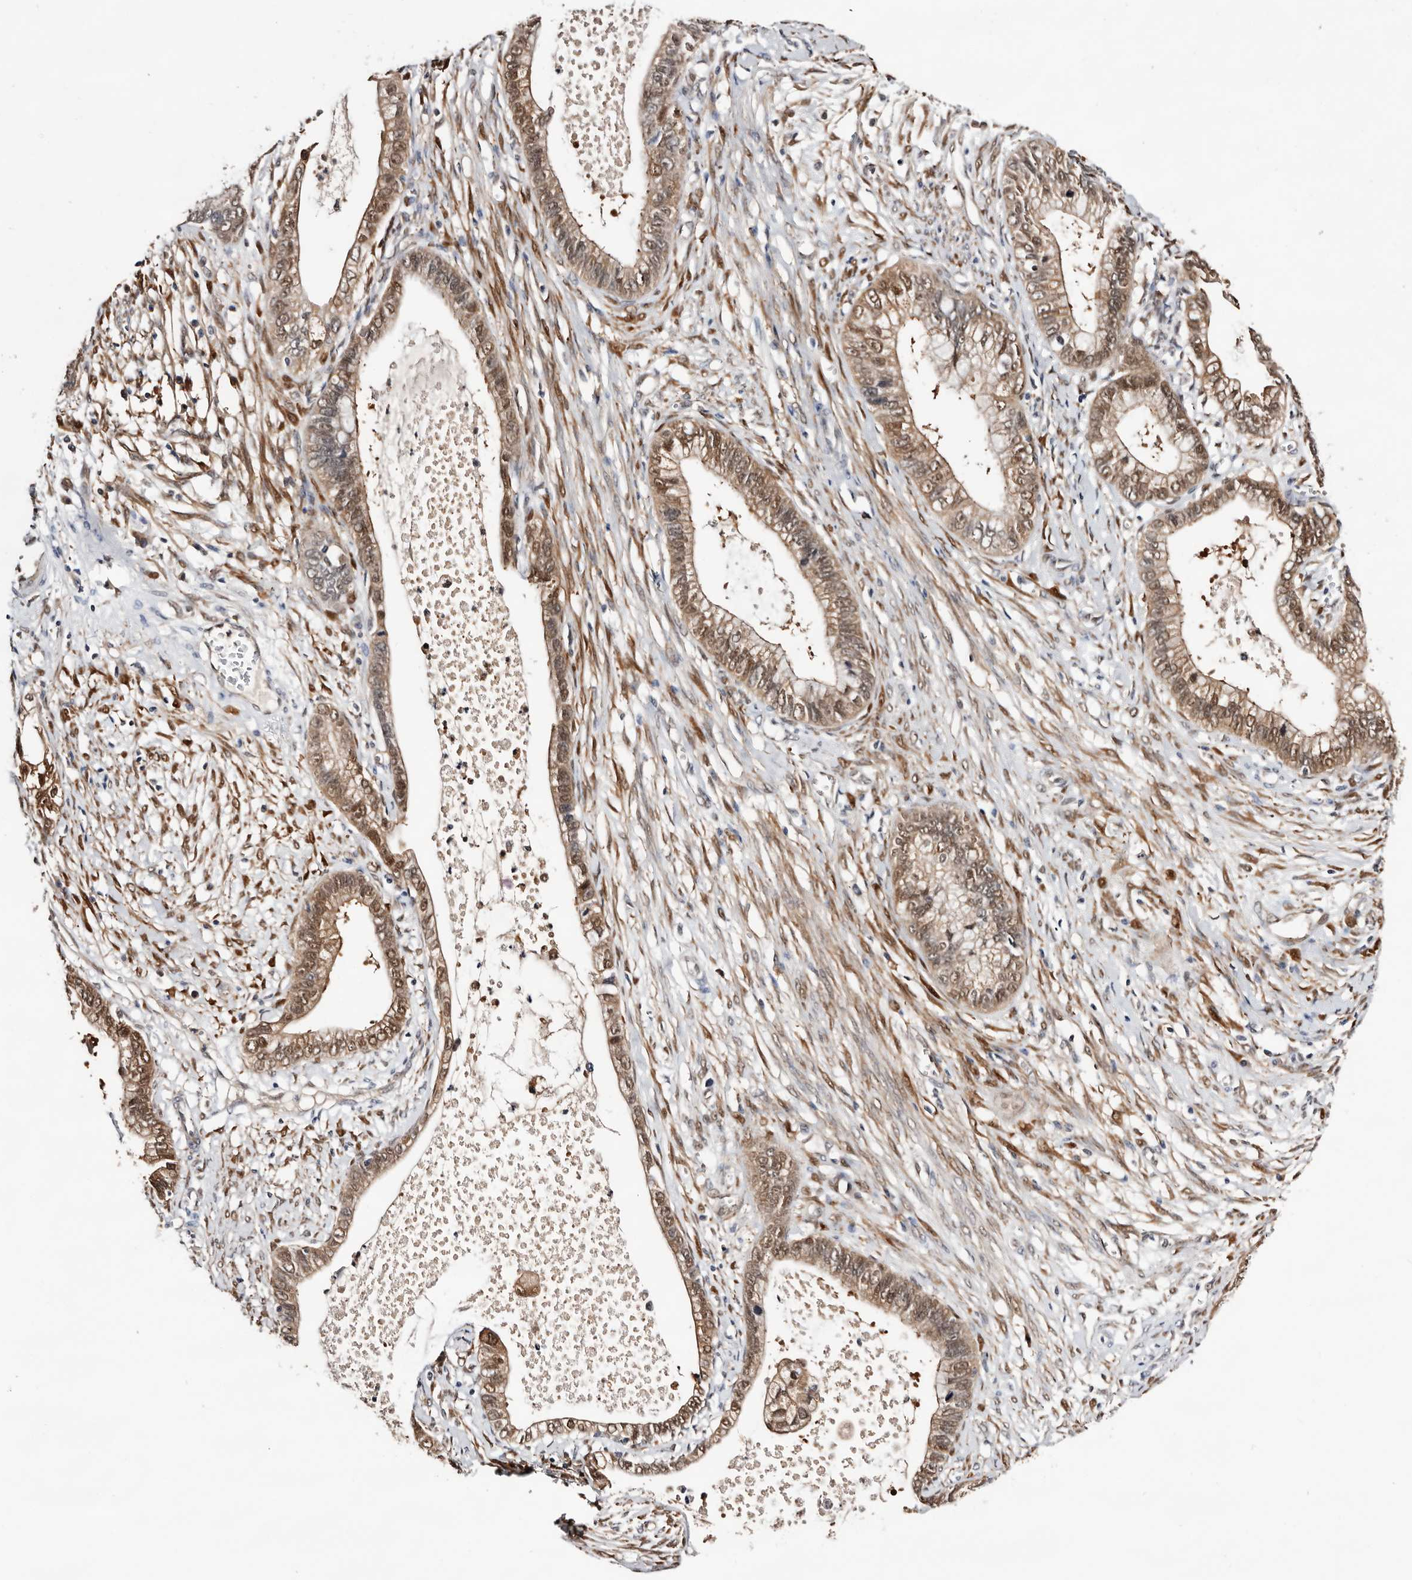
{"staining": {"intensity": "moderate", "quantity": ">75%", "location": "cytoplasmic/membranous,nuclear"}, "tissue": "cervical cancer", "cell_type": "Tumor cells", "image_type": "cancer", "snomed": [{"axis": "morphology", "description": "Adenocarcinoma, NOS"}, {"axis": "topography", "description": "Cervix"}], "caption": "Cervical cancer (adenocarcinoma) stained for a protein (brown) reveals moderate cytoplasmic/membranous and nuclear positive positivity in about >75% of tumor cells.", "gene": "TP53I3", "patient": {"sex": "female", "age": 44}}